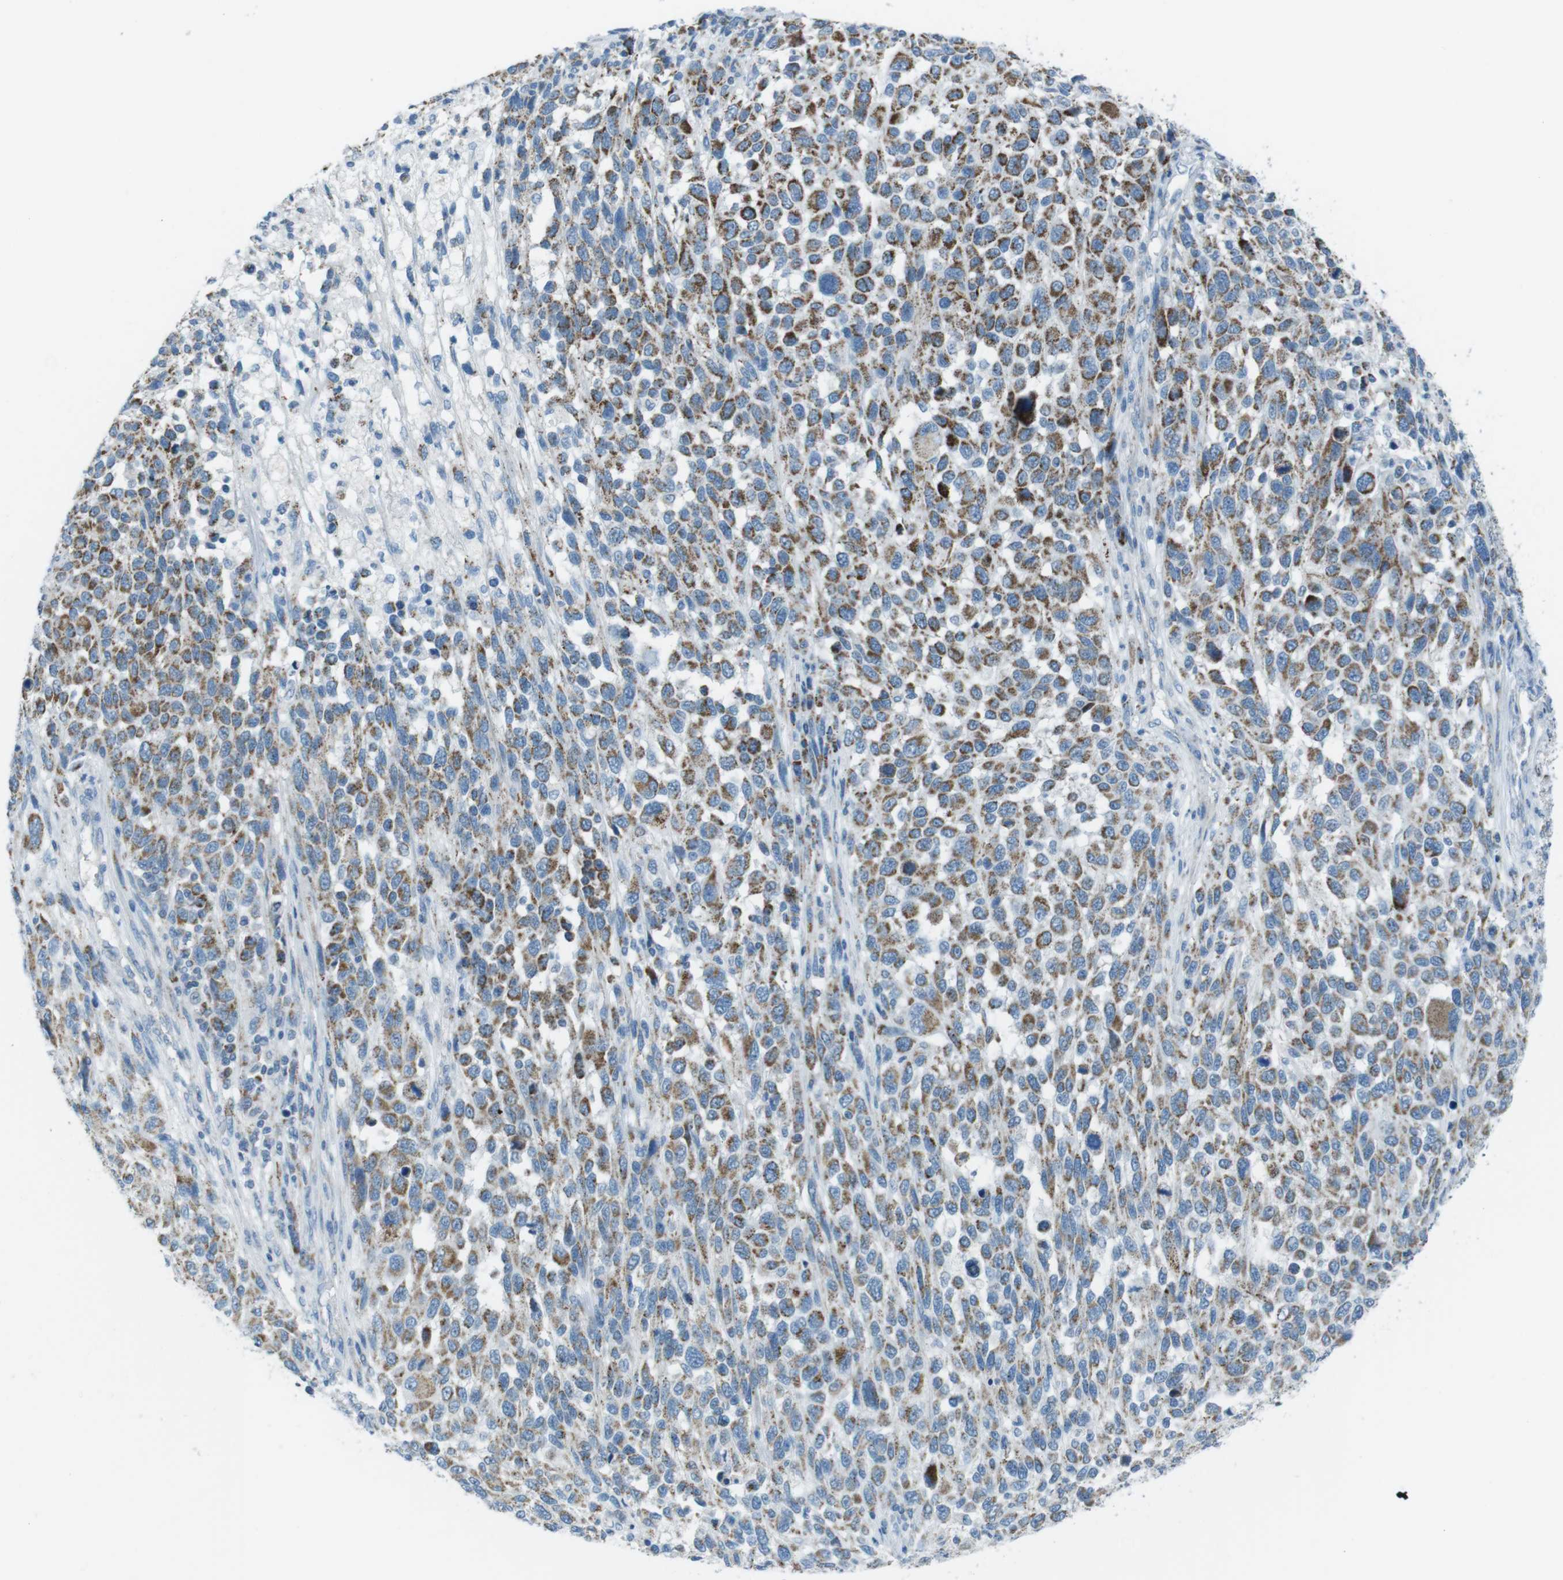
{"staining": {"intensity": "moderate", "quantity": ">75%", "location": "cytoplasmic/membranous"}, "tissue": "melanoma", "cell_type": "Tumor cells", "image_type": "cancer", "snomed": [{"axis": "morphology", "description": "Malignant melanoma, Metastatic site"}, {"axis": "topography", "description": "Lymph node"}], "caption": "Moderate cytoplasmic/membranous staining is seen in approximately >75% of tumor cells in melanoma. The protein of interest is shown in brown color, while the nuclei are stained blue.", "gene": "DNAJA3", "patient": {"sex": "male", "age": 61}}